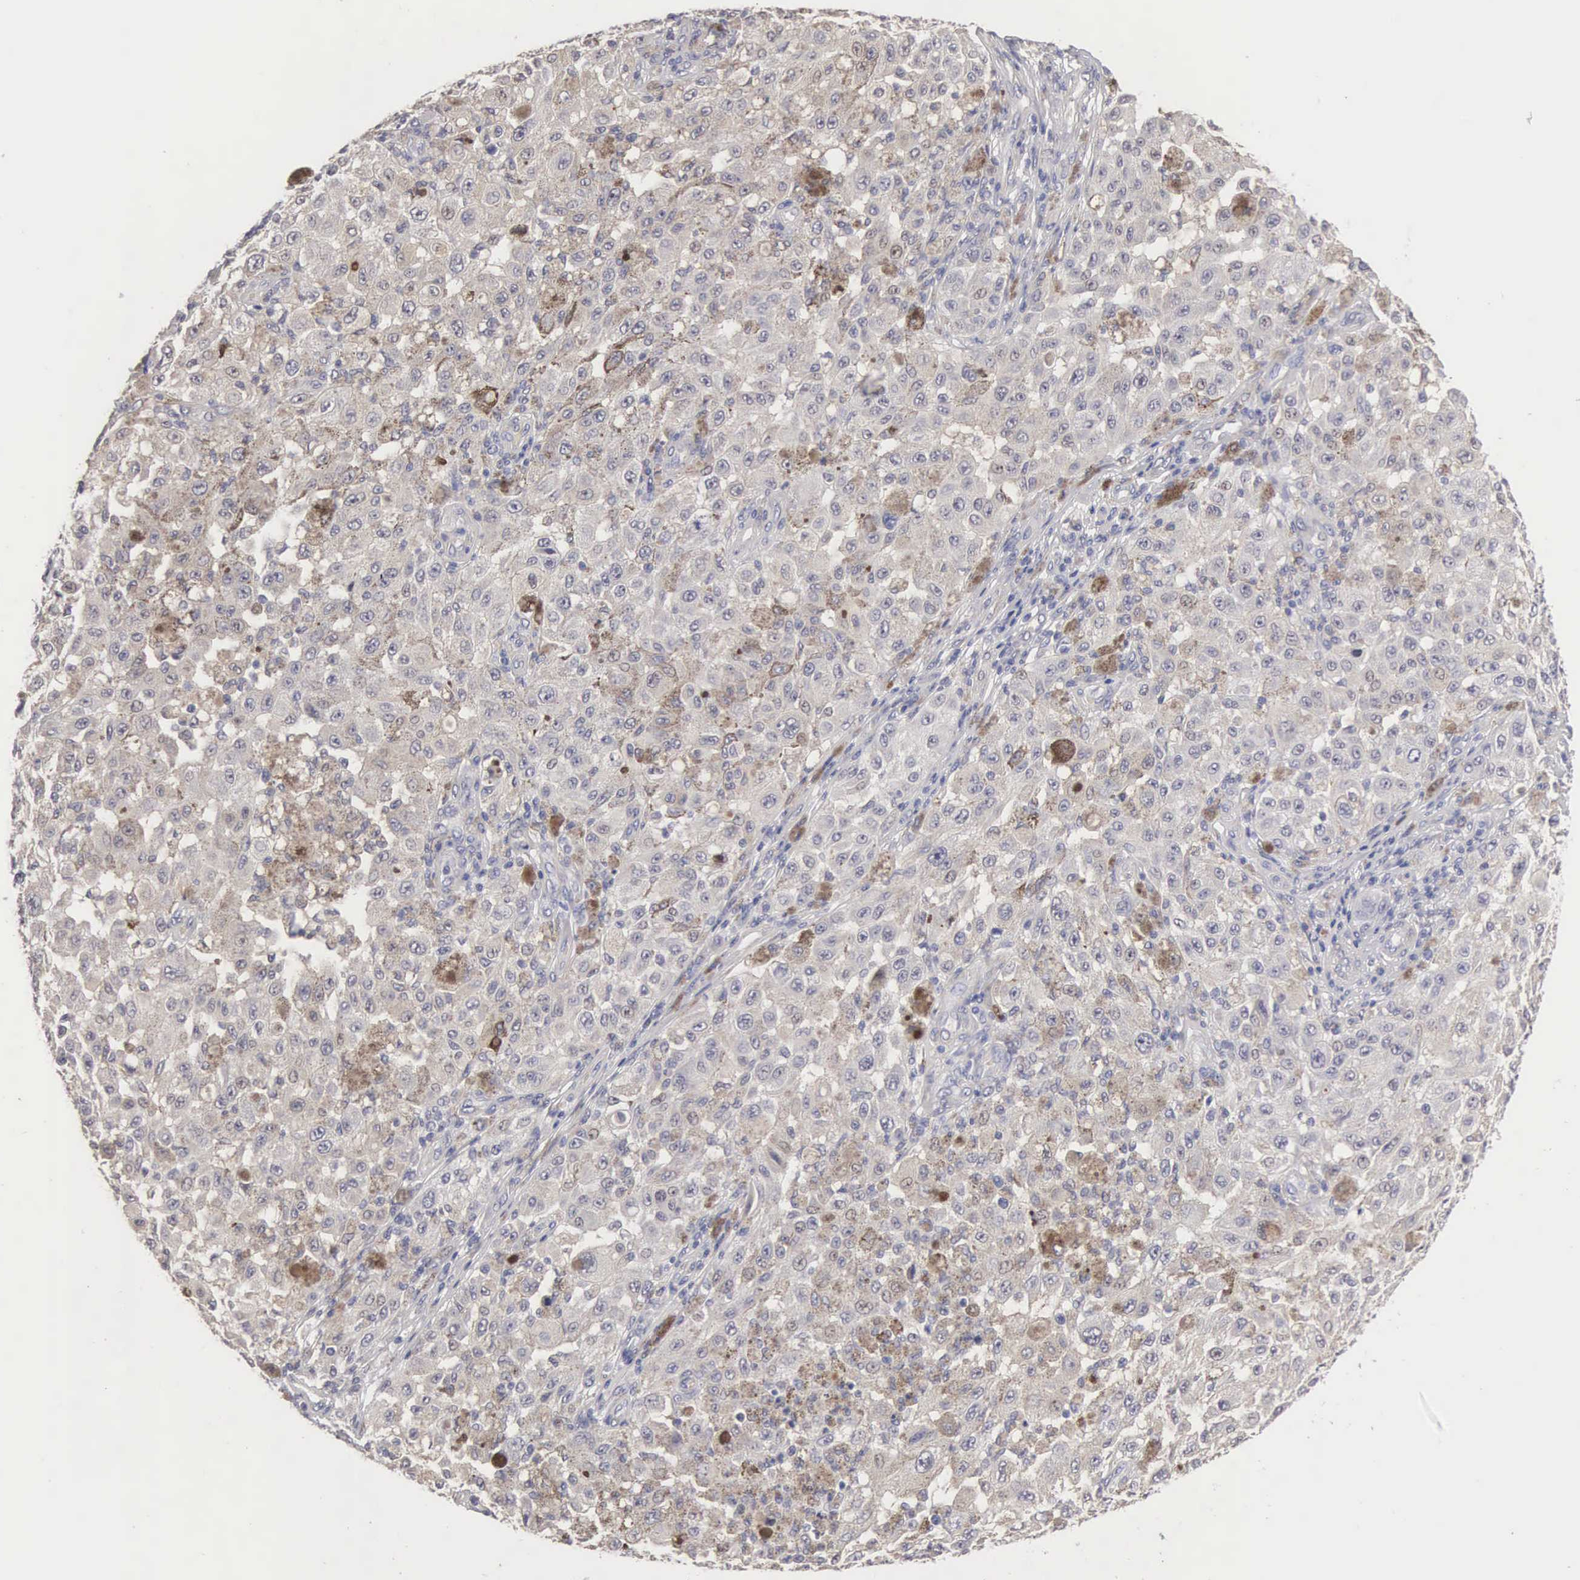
{"staining": {"intensity": "weak", "quantity": "<25%", "location": "cytoplasmic/membranous"}, "tissue": "melanoma", "cell_type": "Tumor cells", "image_type": "cancer", "snomed": [{"axis": "morphology", "description": "Malignant melanoma, NOS"}, {"axis": "topography", "description": "Skin"}], "caption": "Melanoma stained for a protein using immunohistochemistry shows no staining tumor cells.", "gene": "ELFN2", "patient": {"sex": "female", "age": 64}}